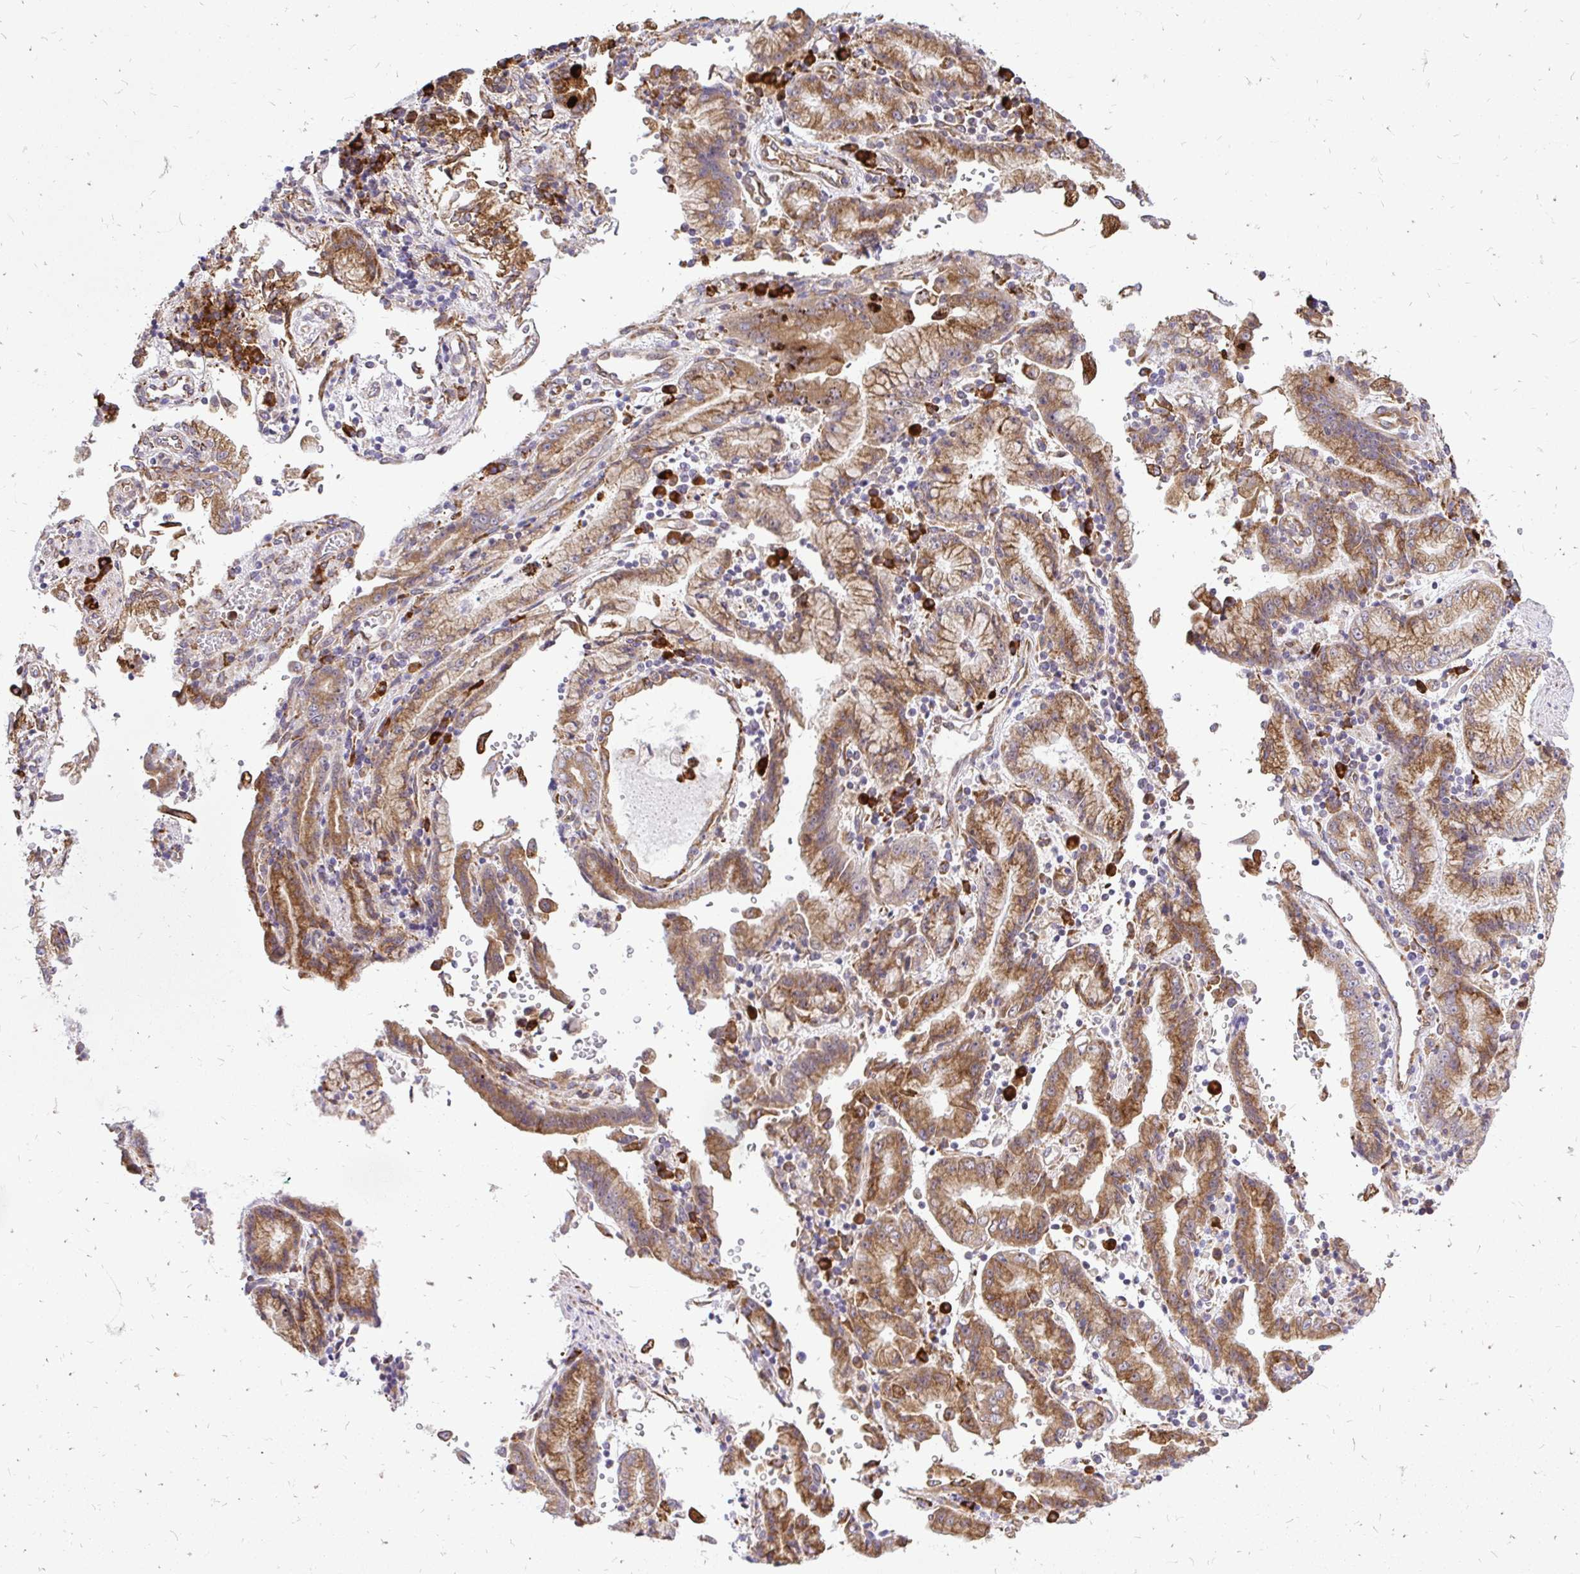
{"staining": {"intensity": "moderate", "quantity": ">75%", "location": "cytoplasmic/membranous"}, "tissue": "stomach cancer", "cell_type": "Tumor cells", "image_type": "cancer", "snomed": [{"axis": "morphology", "description": "Adenocarcinoma, NOS"}, {"axis": "topography", "description": "Stomach"}], "caption": "Immunohistochemistry of stomach adenocarcinoma exhibits medium levels of moderate cytoplasmic/membranous positivity in approximately >75% of tumor cells.", "gene": "NAALAD2", "patient": {"sex": "male", "age": 62}}